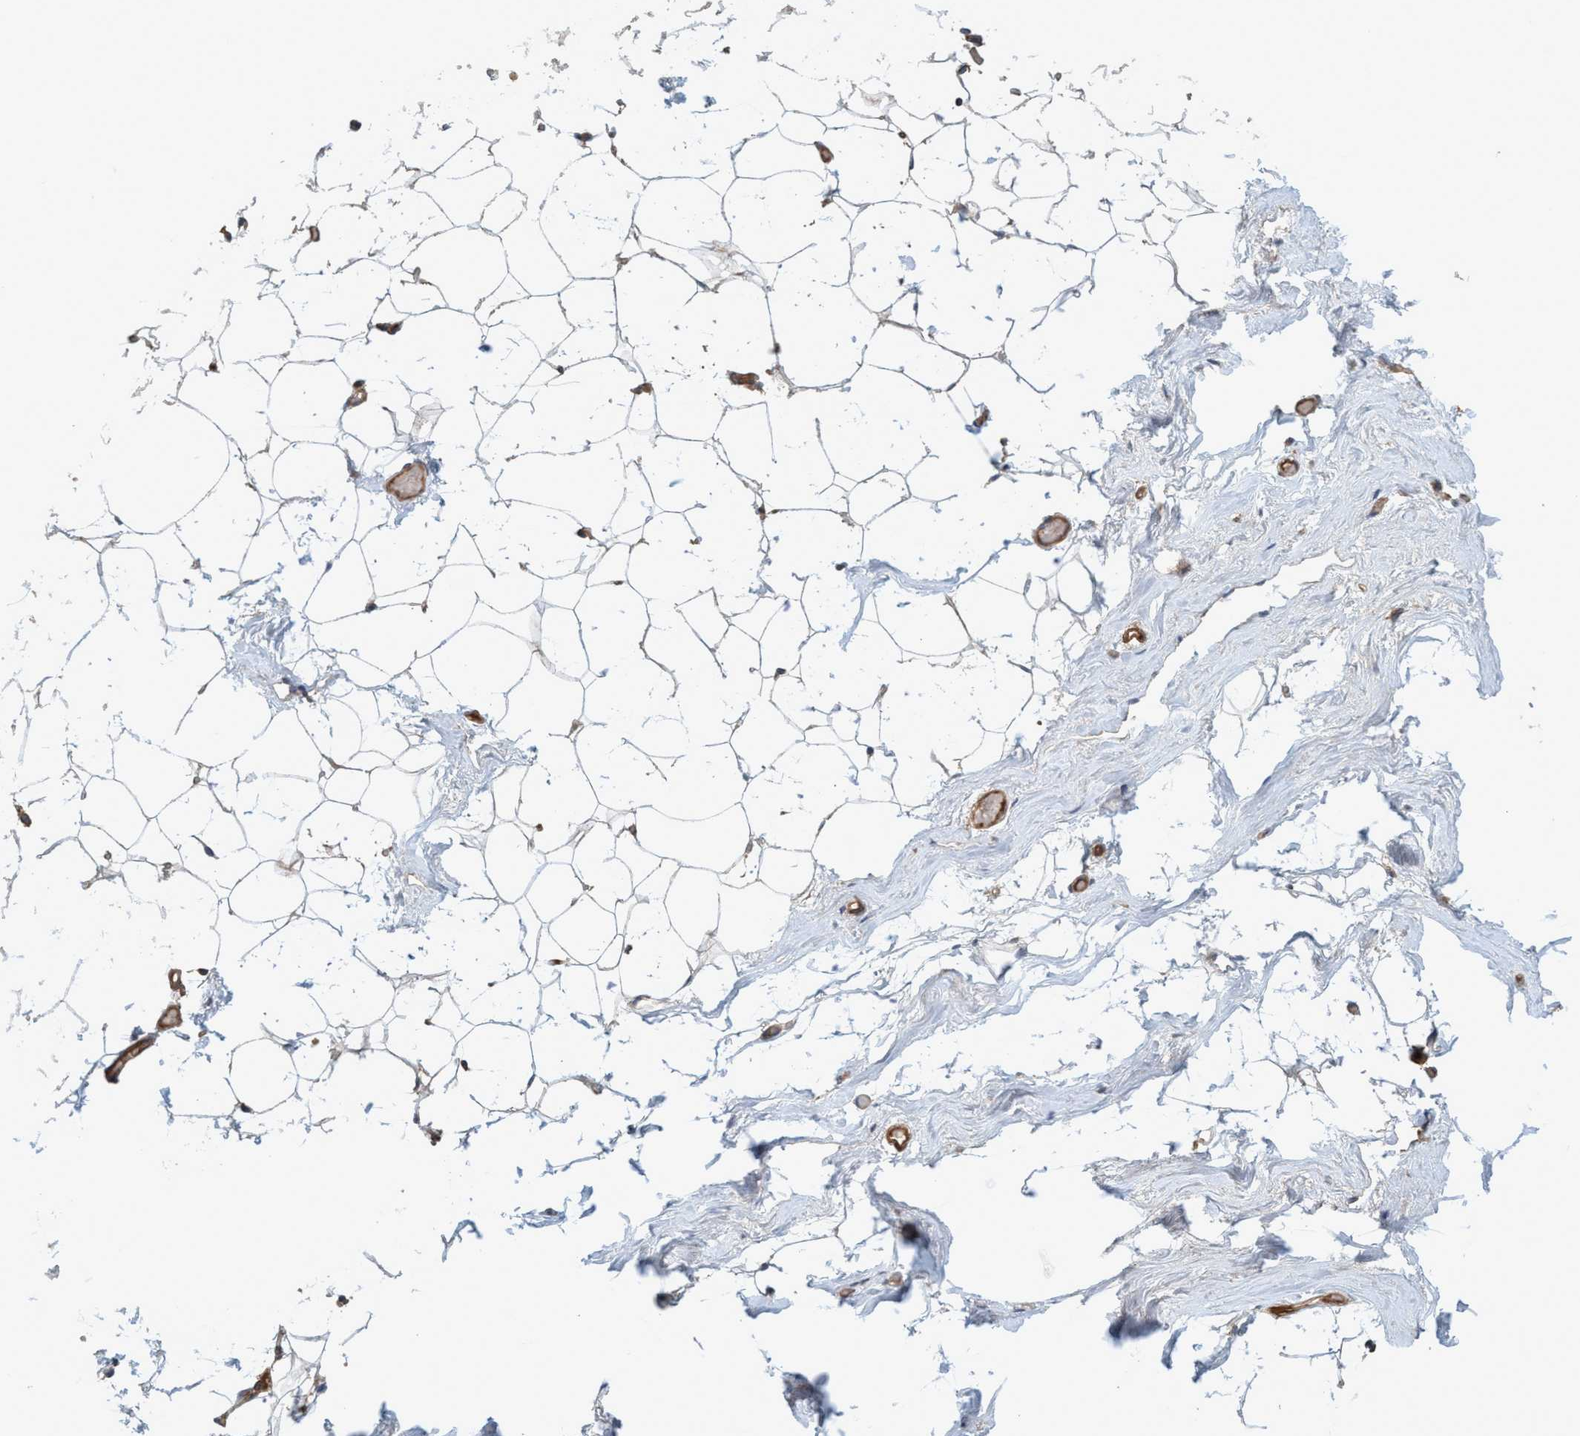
{"staining": {"intensity": "weak", "quantity": "25%-75%", "location": "cytoplasmic/membranous"}, "tissue": "adipose tissue", "cell_type": "Adipocytes", "image_type": "normal", "snomed": [{"axis": "morphology", "description": "Normal tissue, NOS"}, {"axis": "topography", "description": "Breast"}, {"axis": "topography", "description": "Soft tissue"}], "caption": "Protein expression analysis of benign adipose tissue demonstrates weak cytoplasmic/membranous staining in about 25%-75% of adipocytes. Immunohistochemistry stains the protein of interest in brown and the nuclei are stained blue.", "gene": "SPECC1", "patient": {"sex": "female", "age": 75}}